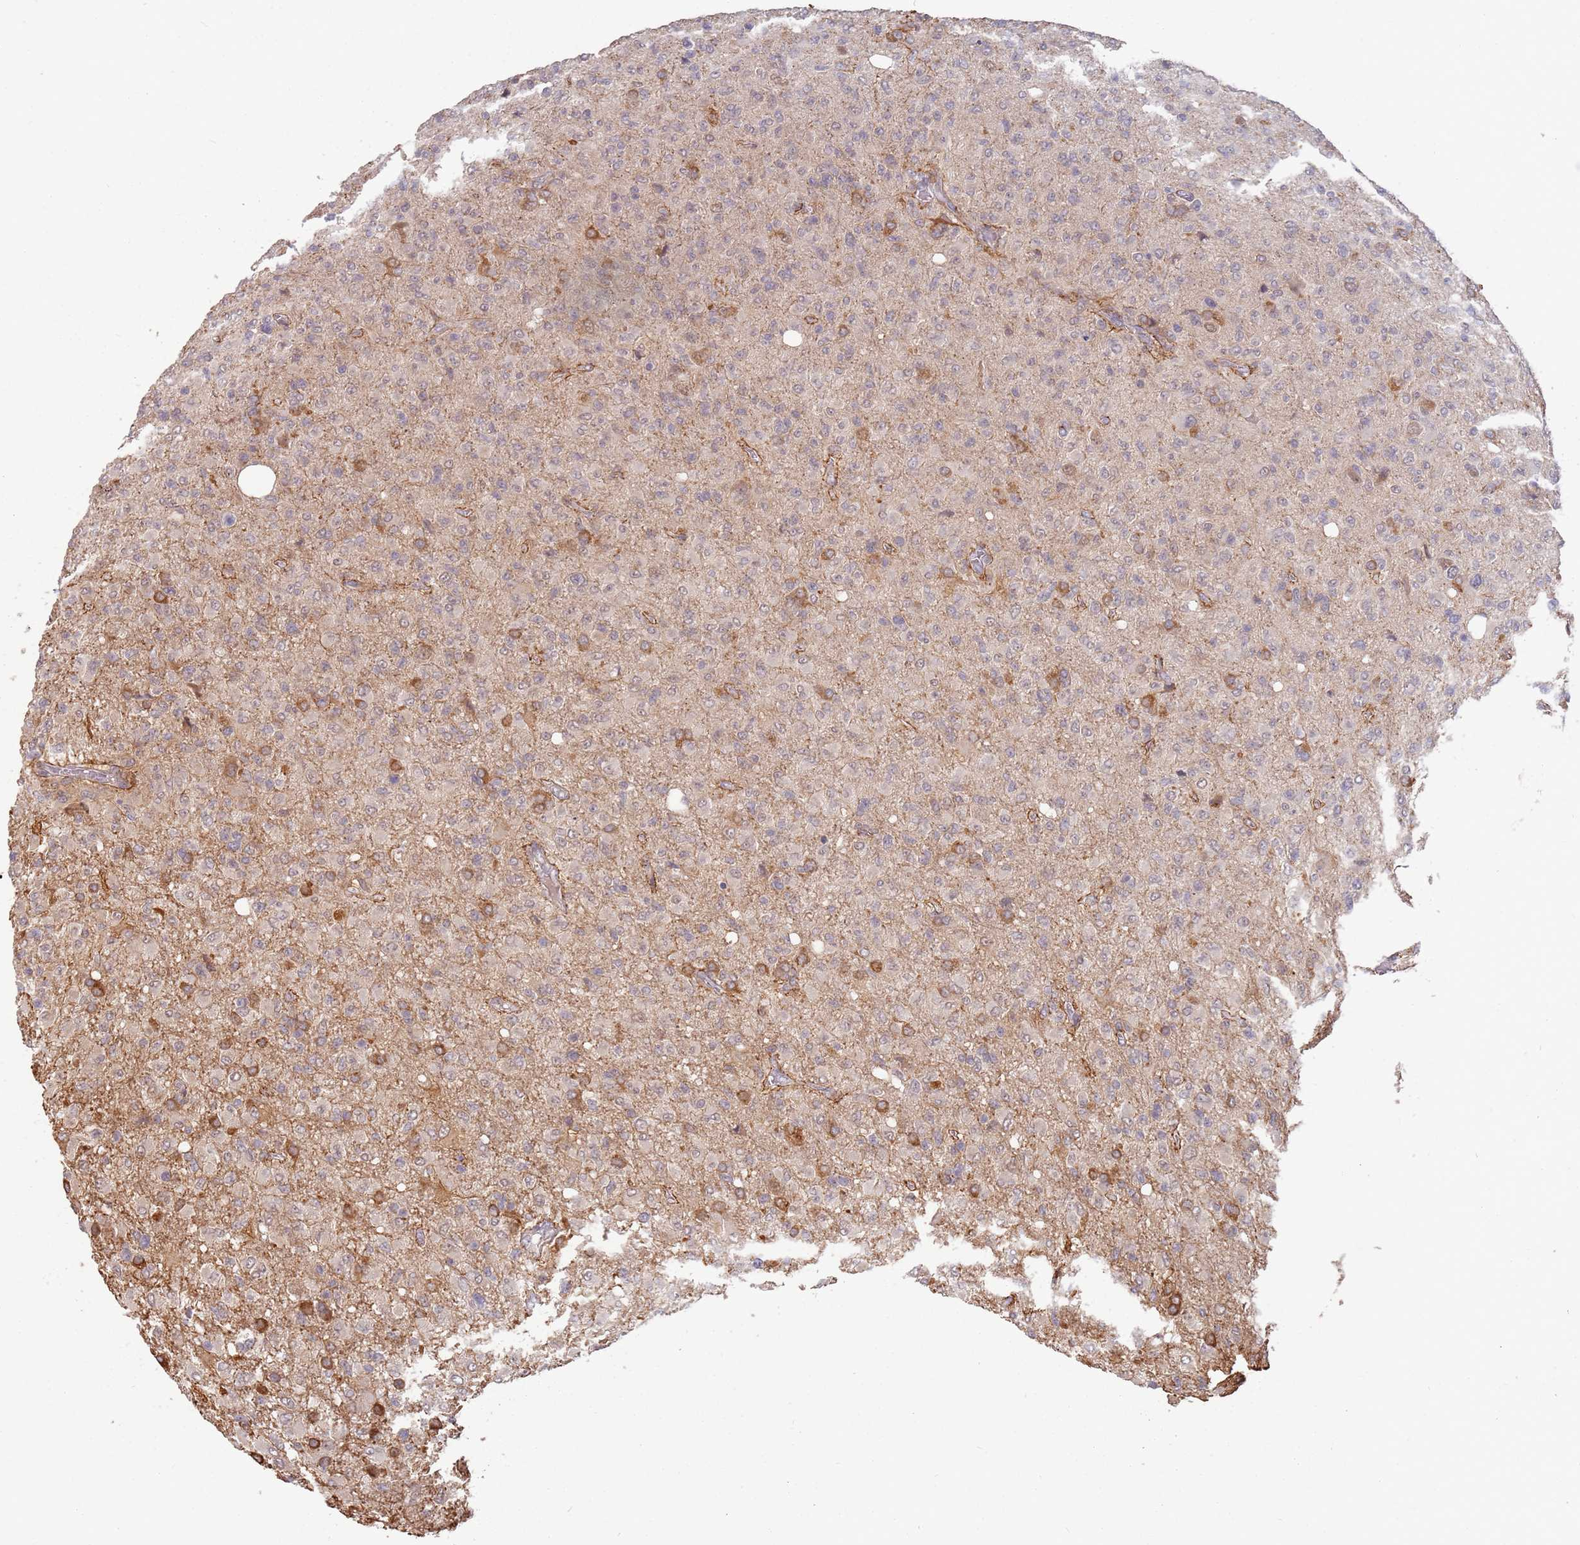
{"staining": {"intensity": "negative", "quantity": "none", "location": "none"}, "tissue": "glioma", "cell_type": "Tumor cells", "image_type": "cancer", "snomed": [{"axis": "morphology", "description": "Glioma, malignant, High grade"}, {"axis": "topography", "description": "Brain"}], "caption": "High magnification brightfield microscopy of malignant glioma (high-grade) stained with DAB (brown) and counterstained with hematoxylin (blue): tumor cells show no significant expression.", "gene": "MPEG1", "patient": {"sex": "female", "age": 57}}